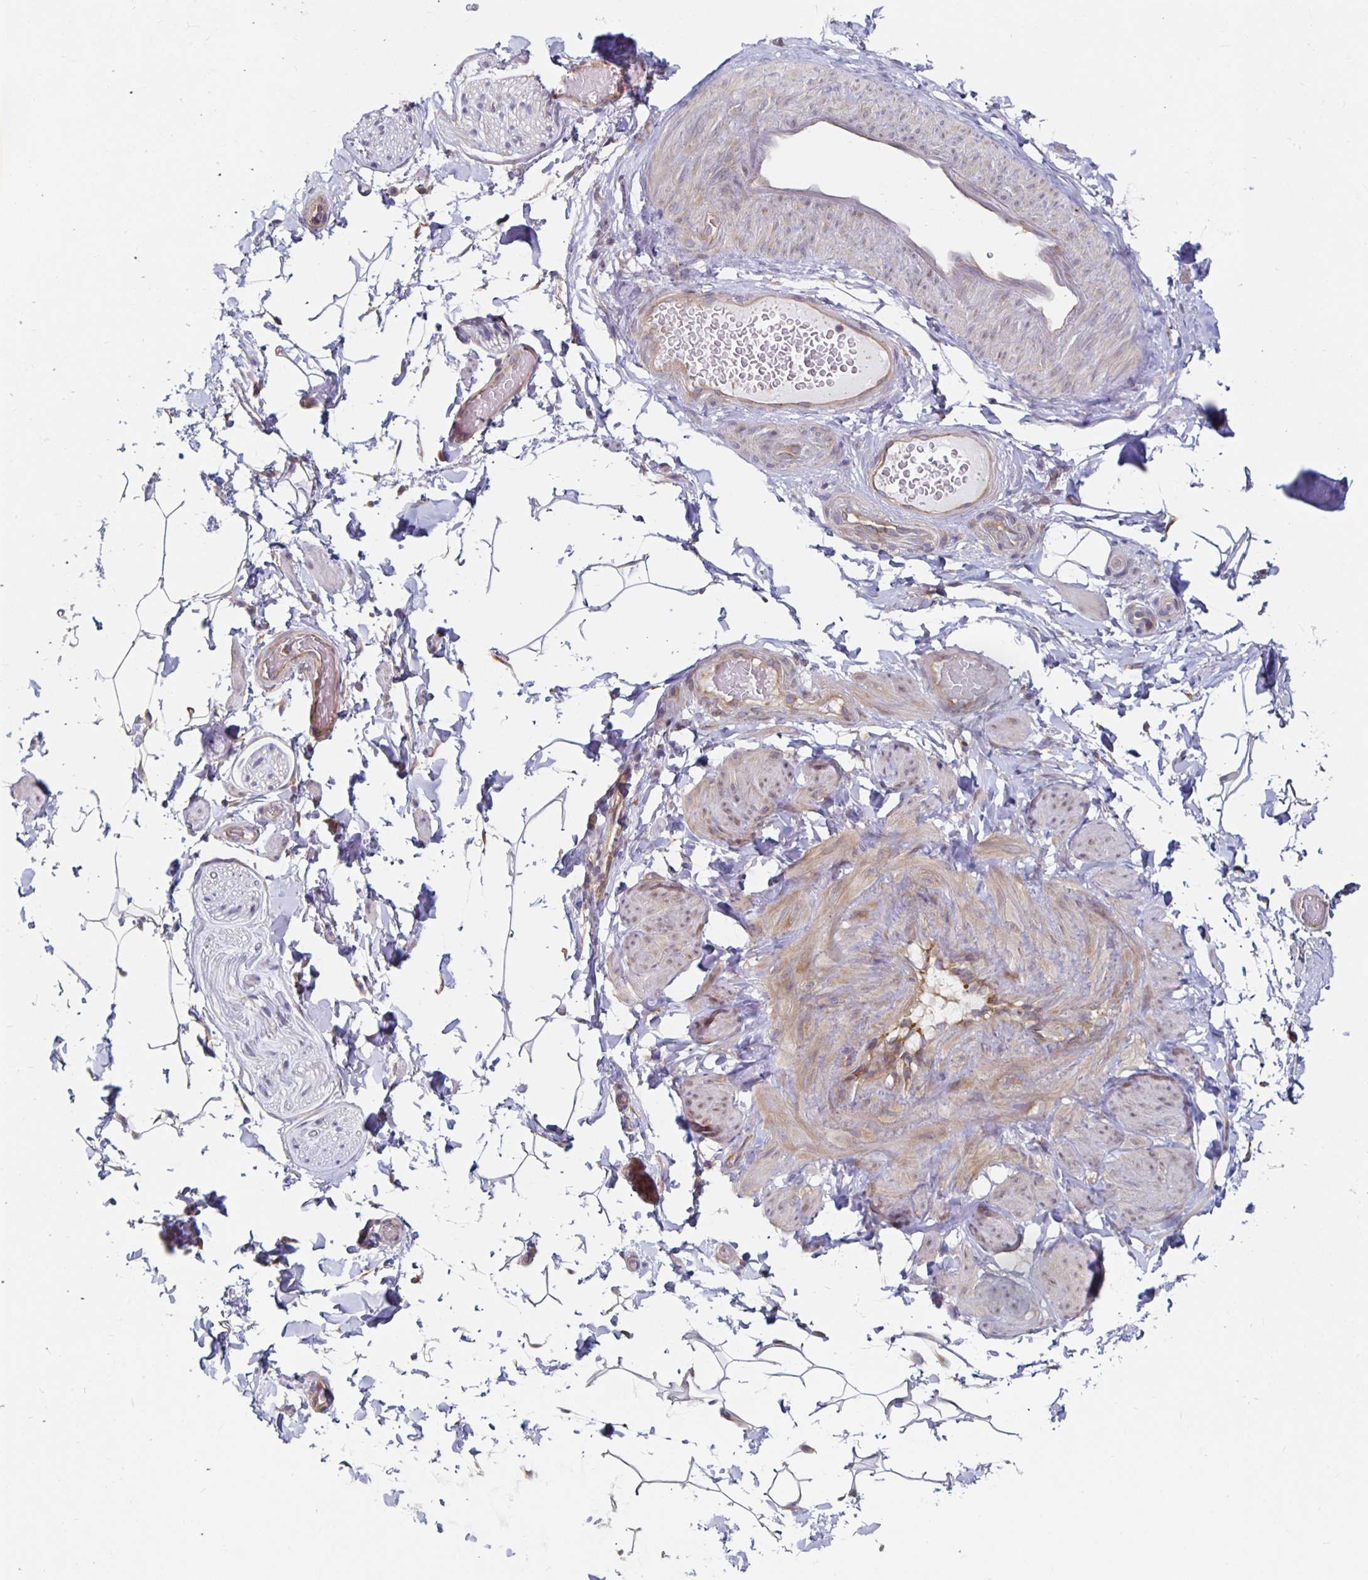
{"staining": {"intensity": "negative", "quantity": "none", "location": "none"}, "tissue": "adipose tissue", "cell_type": "Adipocytes", "image_type": "normal", "snomed": [{"axis": "morphology", "description": "Normal tissue, NOS"}, {"axis": "topography", "description": "Epididymis"}, {"axis": "topography", "description": "Peripheral nerve tissue"}], "caption": "Immunohistochemical staining of benign human adipose tissue shows no significant positivity in adipocytes.", "gene": "PDAP1", "patient": {"sex": "male", "age": 32}}